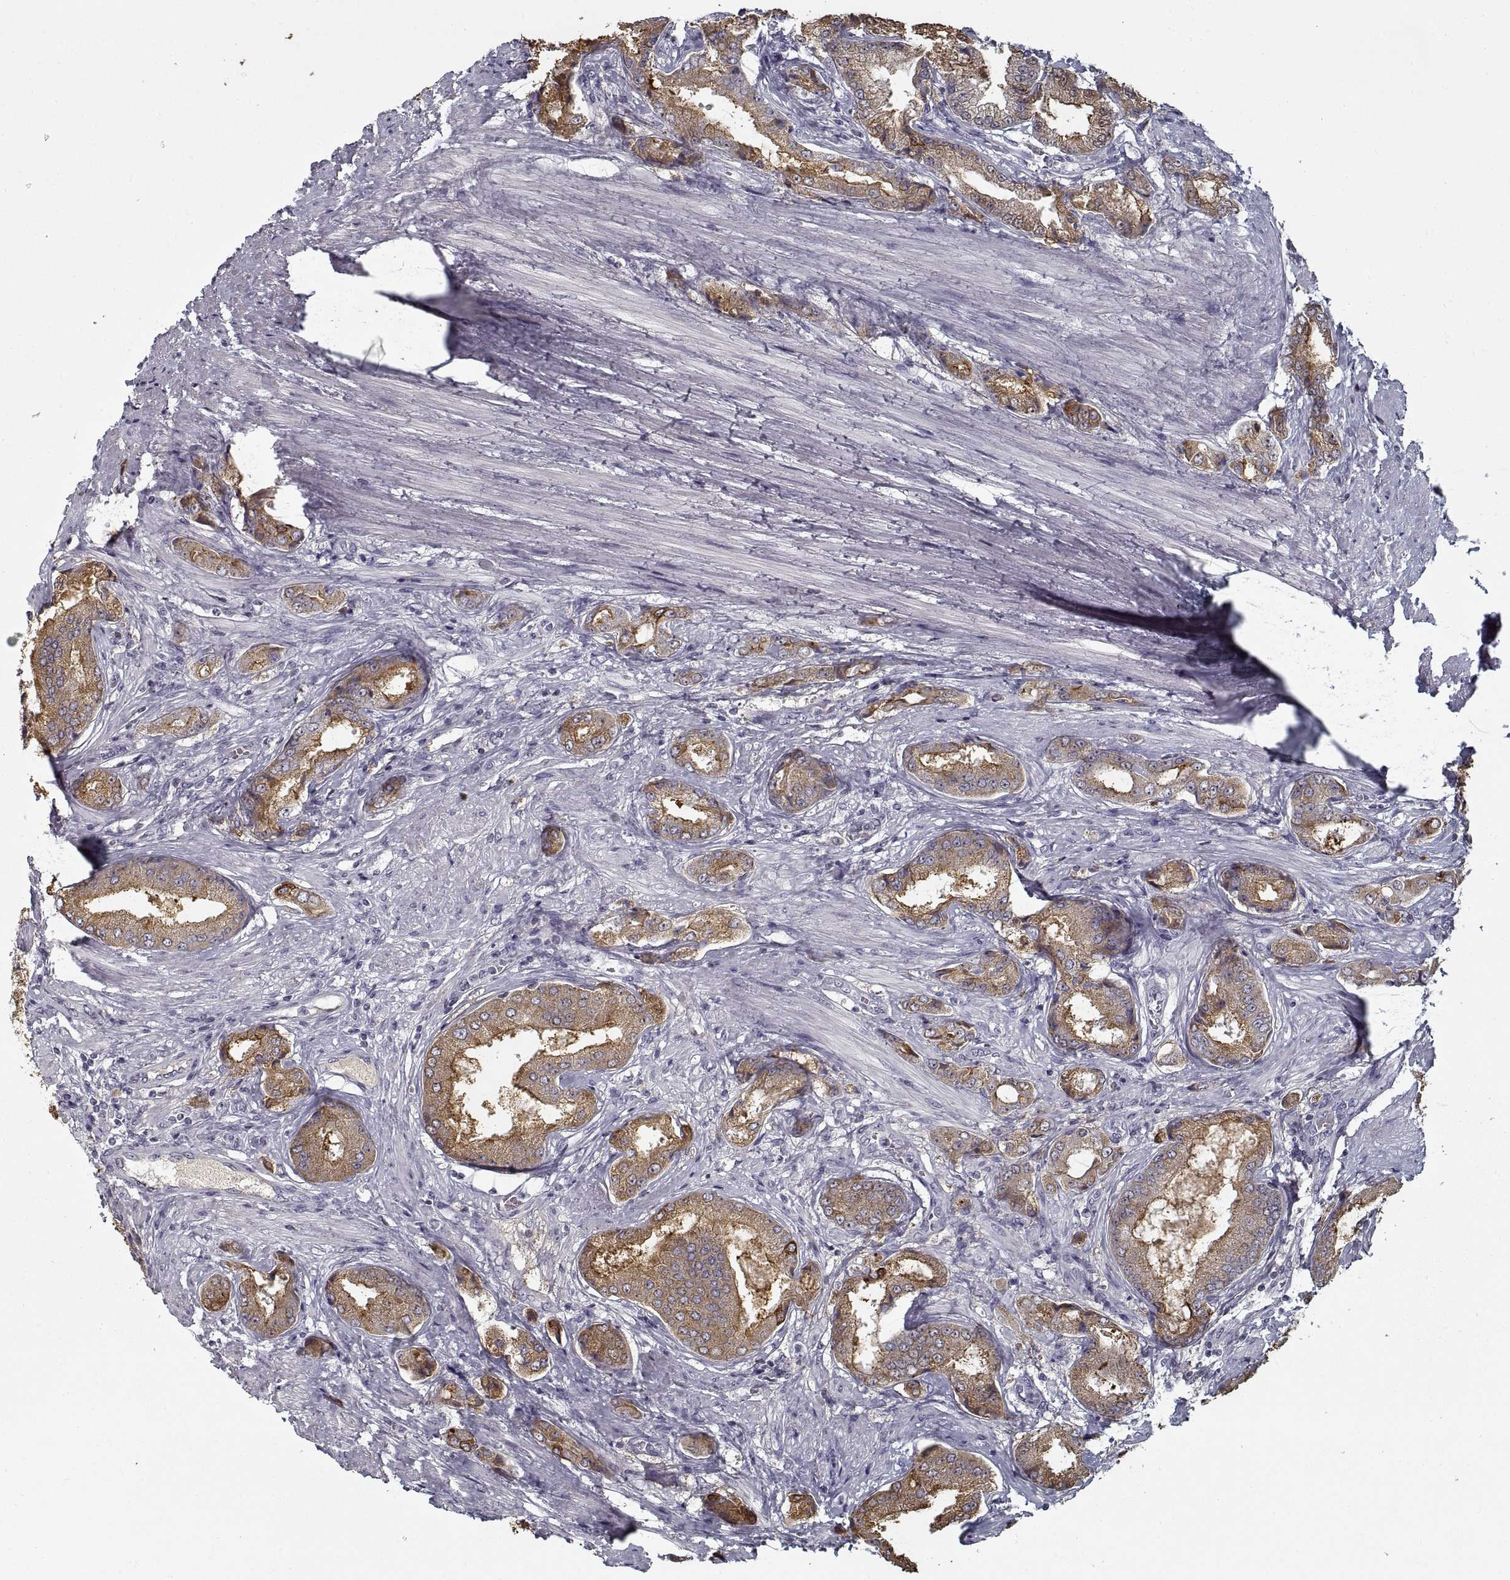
{"staining": {"intensity": "moderate", "quantity": ">75%", "location": "cytoplasmic/membranous"}, "tissue": "prostate cancer", "cell_type": "Tumor cells", "image_type": "cancer", "snomed": [{"axis": "morphology", "description": "Adenocarcinoma, NOS"}, {"axis": "topography", "description": "Prostate"}], "caption": "Adenocarcinoma (prostate) stained with a protein marker displays moderate staining in tumor cells.", "gene": "GAD2", "patient": {"sex": "male", "age": 63}}